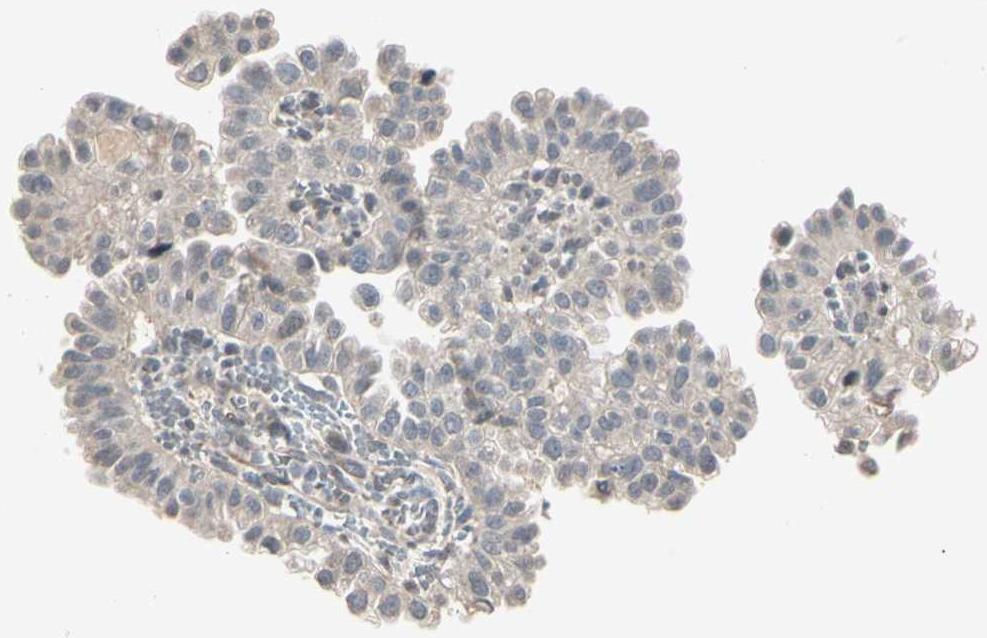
{"staining": {"intensity": "negative", "quantity": "none", "location": "none"}, "tissue": "endometrial cancer", "cell_type": "Tumor cells", "image_type": "cancer", "snomed": [{"axis": "morphology", "description": "Adenocarcinoma, NOS"}, {"axis": "topography", "description": "Endometrium"}], "caption": "Tumor cells are negative for protein expression in human adenocarcinoma (endometrial).", "gene": "GREM1", "patient": {"sex": "female", "age": 85}}